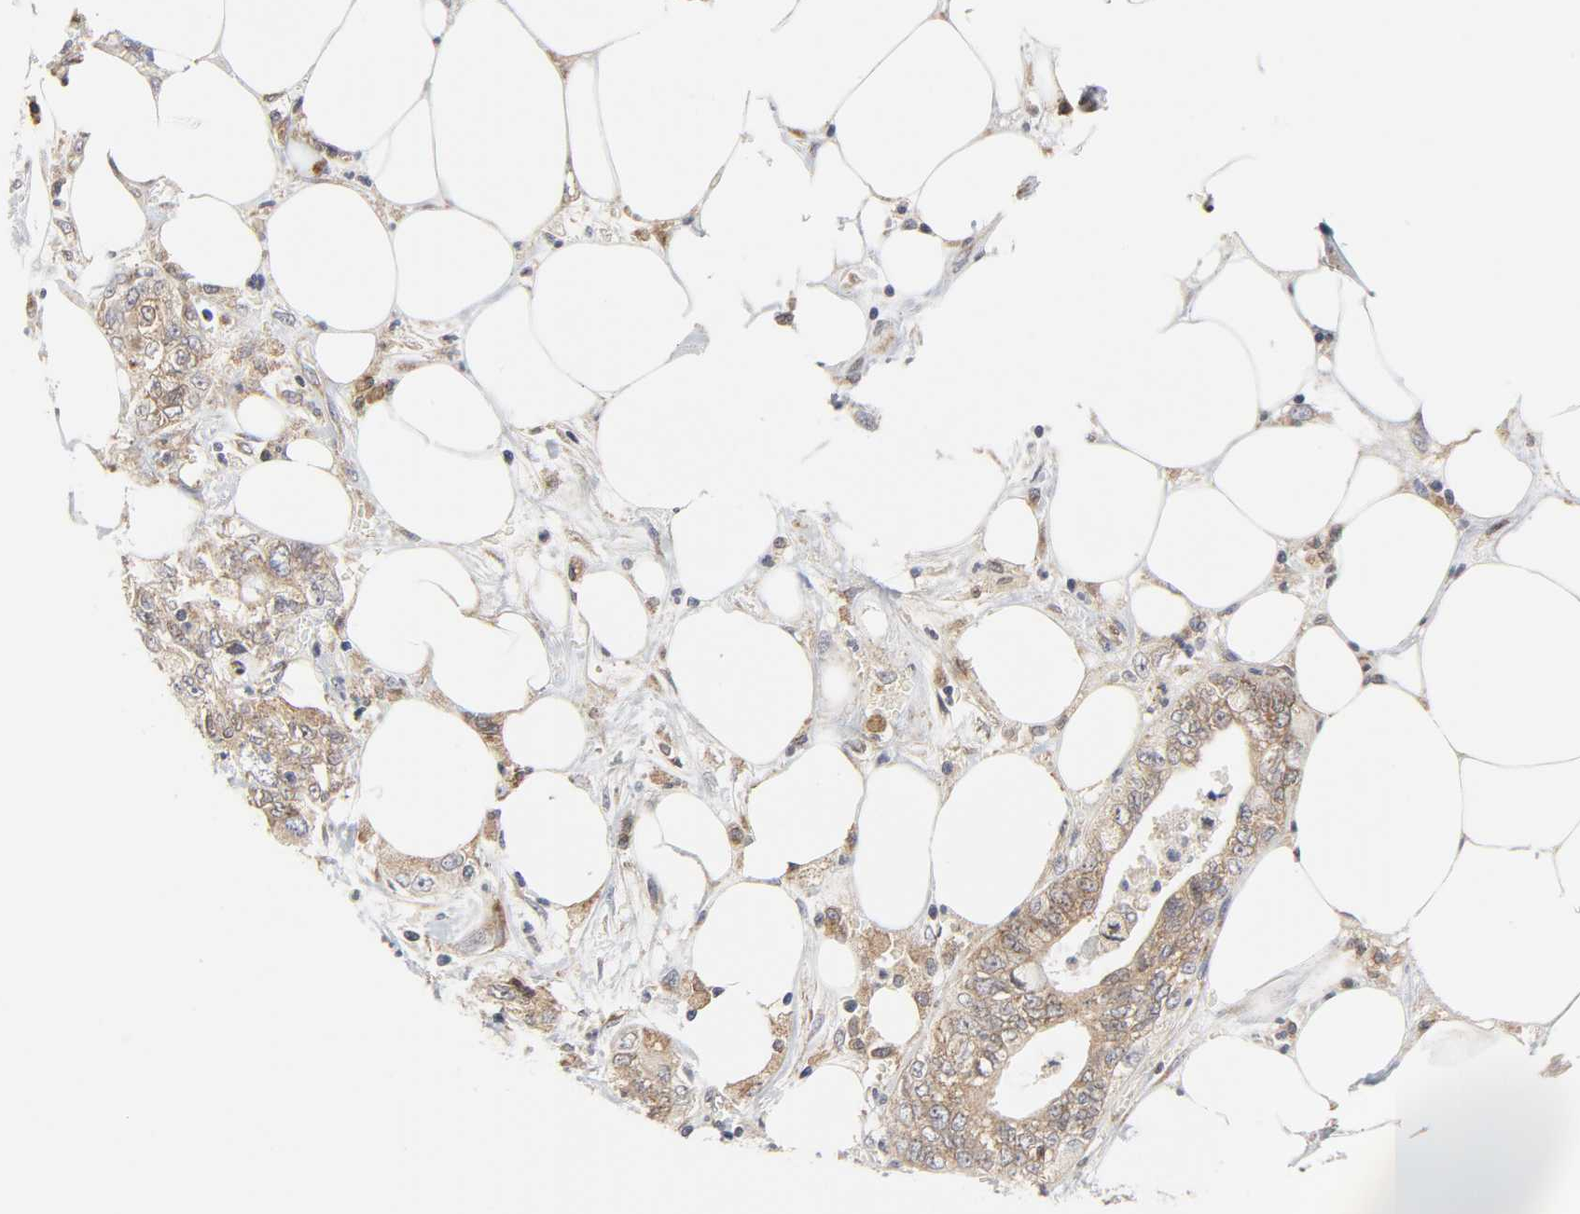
{"staining": {"intensity": "moderate", "quantity": ">75%", "location": "cytoplasmic/membranous"}, "tissue": "pancreatic cancer", "cell_type": "Tumor cells", "image_type": "cancer", "snomed": [{"axis": "morphology", "description": "Adenocarcinoma, NOS"}, {"axis": "topography", "description": "Pancreas"}], "caption": "The photomicrograph reveals immunohistochemical staining of pancreatic cancer. There is moderate cytoplasmic/membranous staining is identified in approximately >75% of tumor cells. (Stains: DAB (3,3'-diaminobenzidine) in brown, nuclei in blue, Microscopy: brightfield microscopy at high magnification).", "gene": "BAX", "patient": {"sex": "male", "age": 70}}